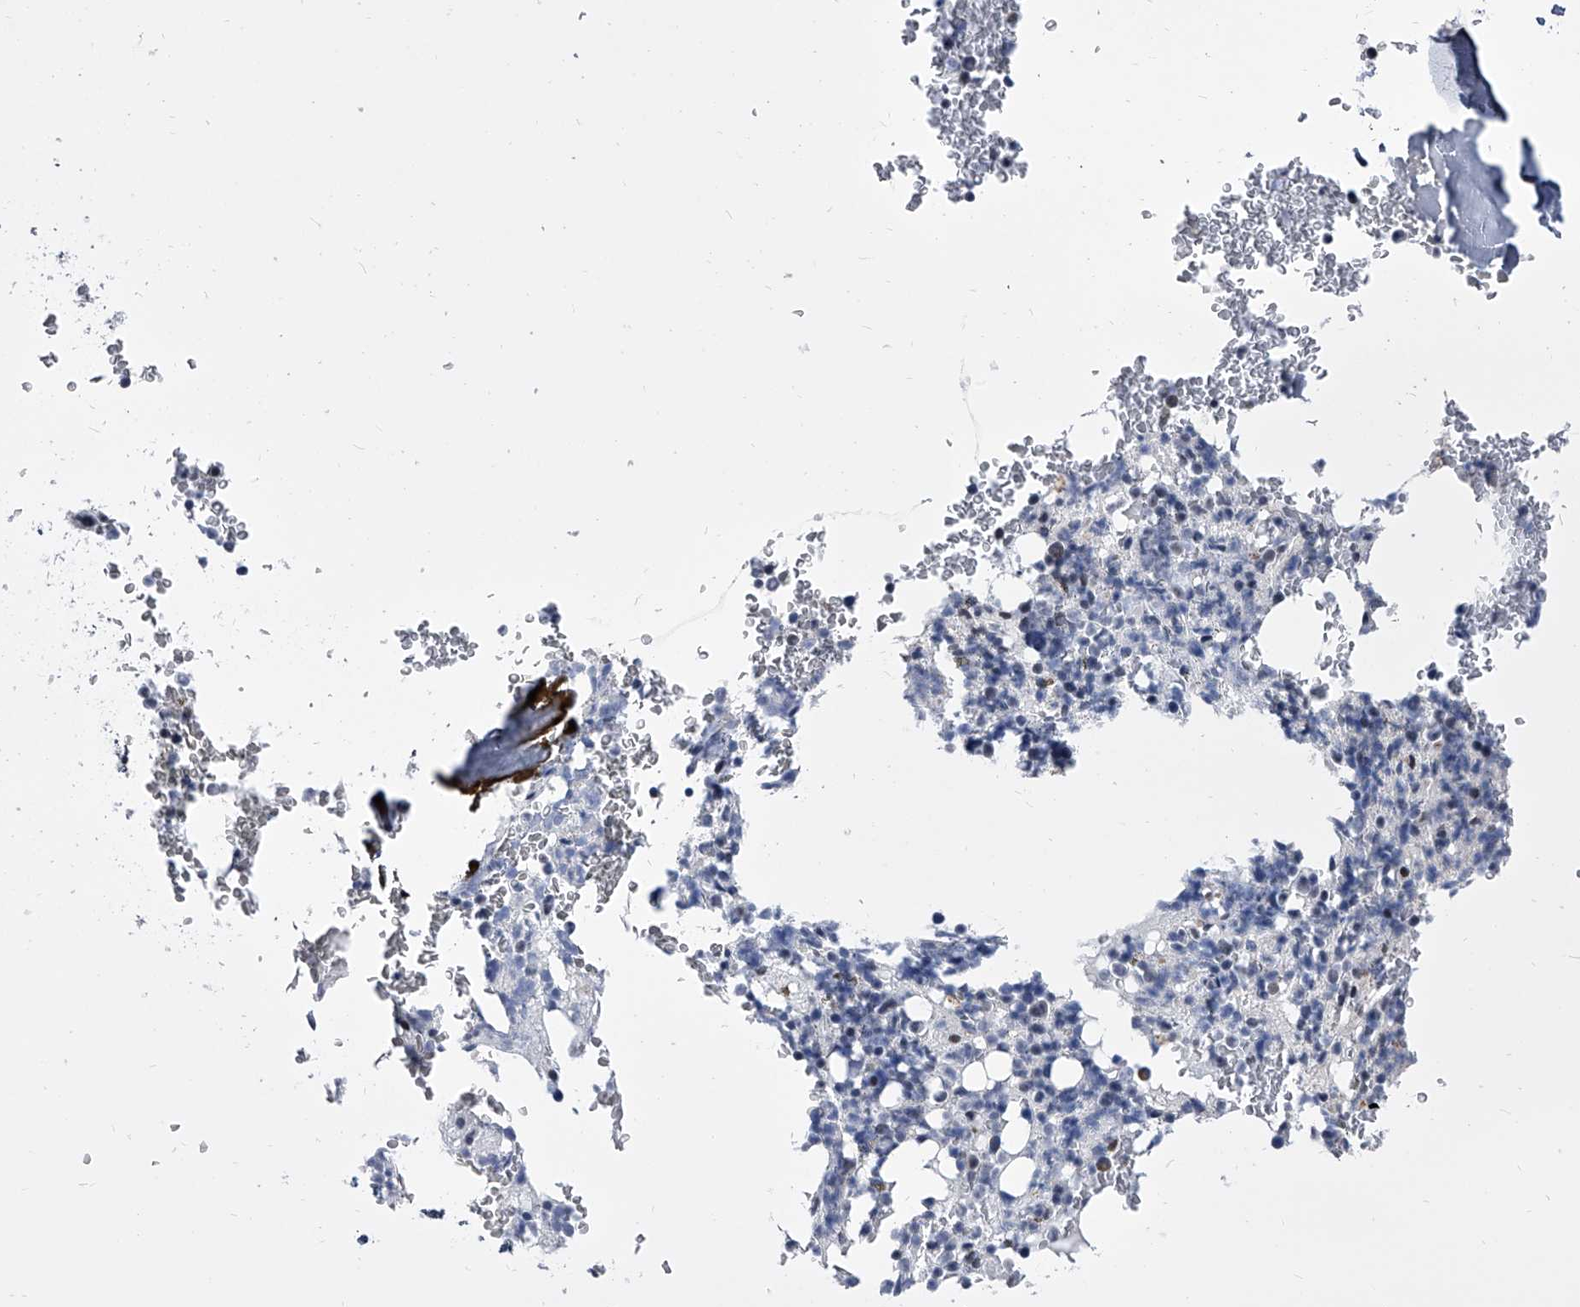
{"staining": {"intensity": "moderate", "quantity": "<25%", "location": "nuclear"}, "tissue": "bone marrow", "cell_type": "Hematopoietic cells", "image_type": "normal", "snomed": [{"axis": "morphology", "description": "Normal tissue, NOS"}, {"axis": "topography", "description": "Bone marrow"}], "caption": "Immunohistochemistry histopathology image of normal bone marrow: human bone marrow stained using immunohistochemistry (IHC) demonstrates low levels of moderate protein expression localized specifically in the nuclear of hematopoietic cells, appearing as a nuclear brown color.", "gene": "CMTR1", "patient": {"sex": "male", "age": 58}}